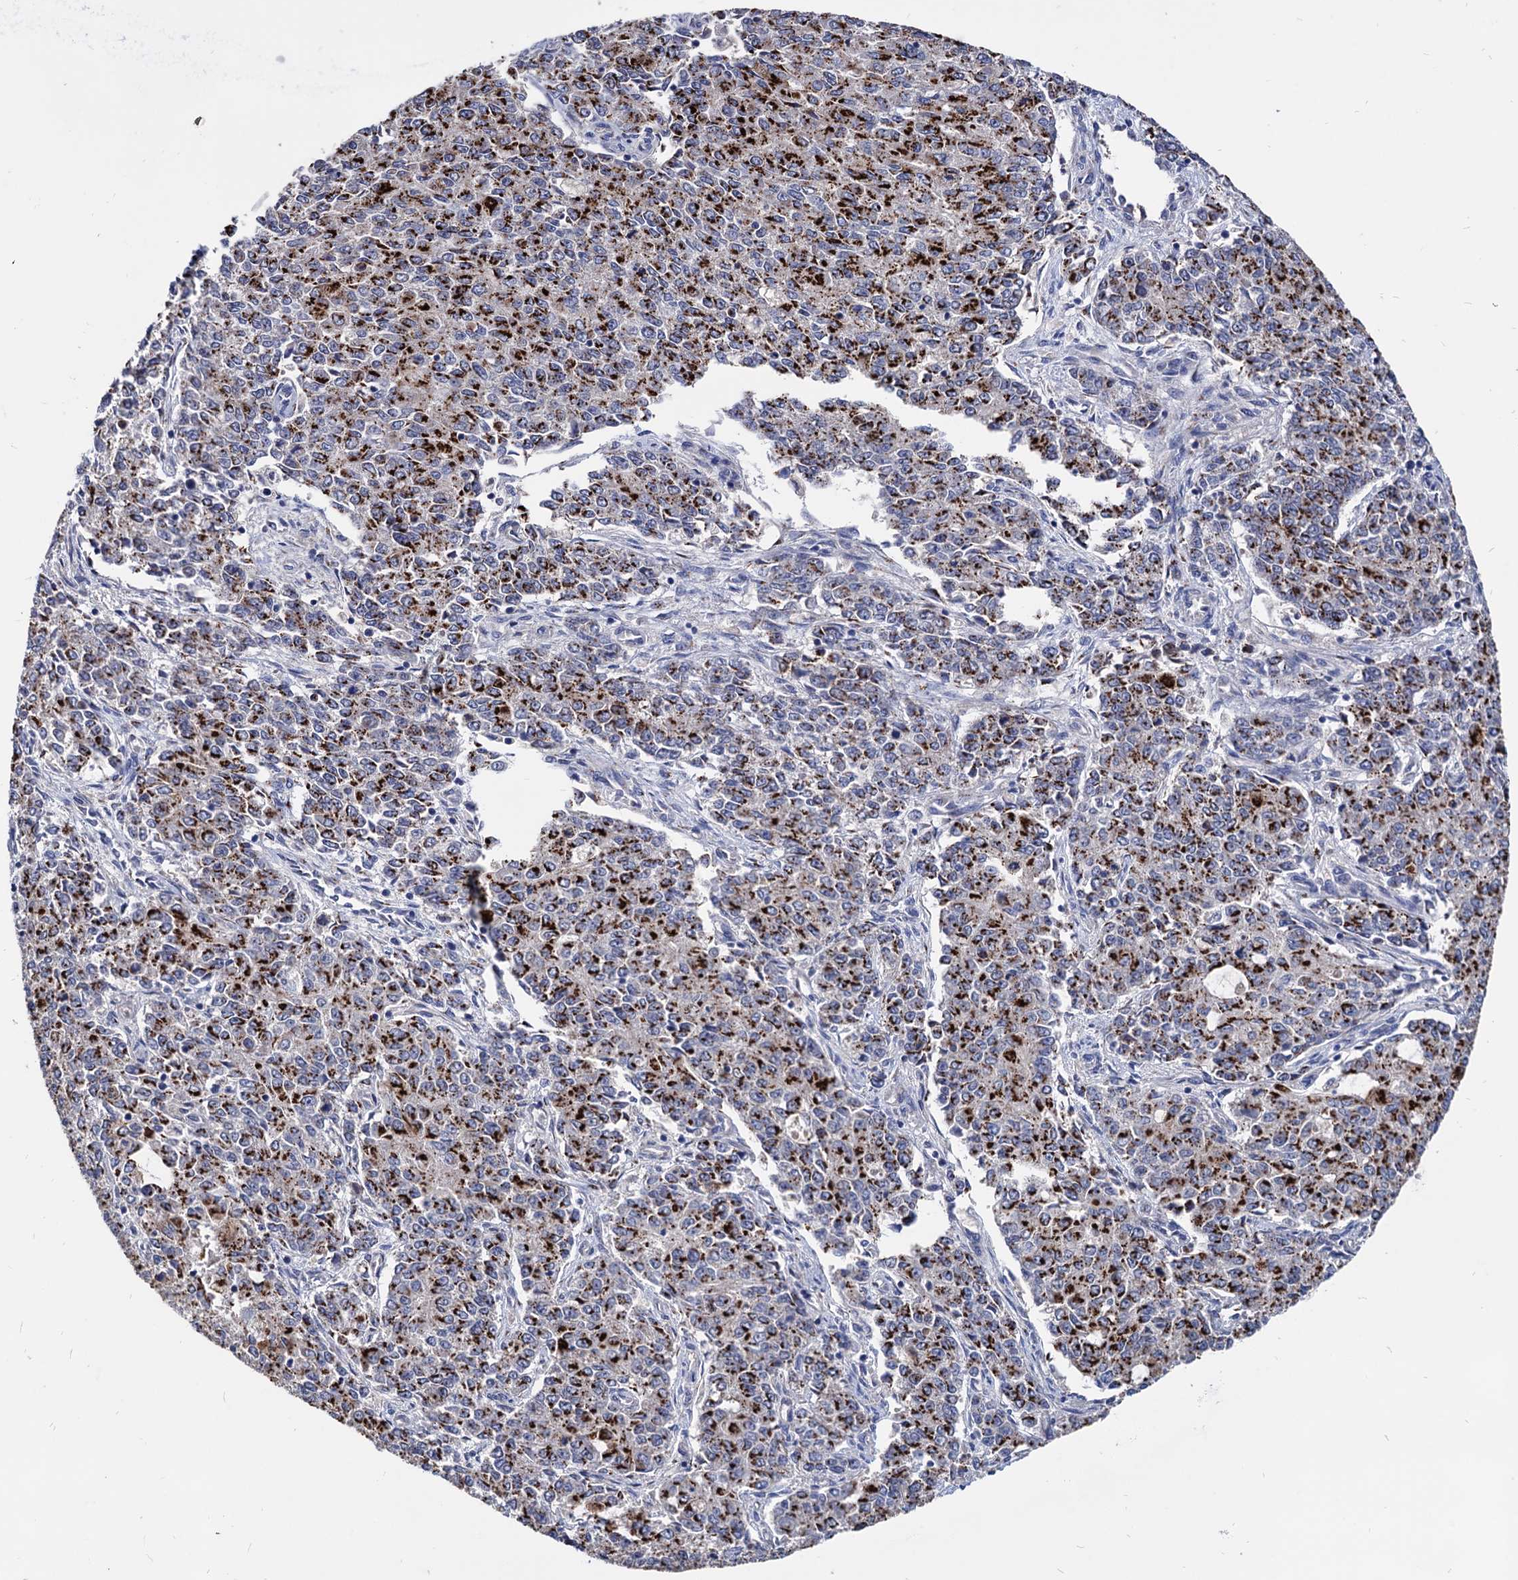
{"staining": {"intensity": "strong", "quantity": ">75%", "location": "cytoplasmic/membranous"}, "tissue": "endometrial cancer", "cell_type": "Tumor cells", "image_type": "cancer", "snomed": [{"axis": "morphology", "description": "Adenocarcinoma, NOS"}, {"axis": "topography", "description": "Endometrium"}], "caption": "IHC of human endometrial cancer (adenocarcinoma) demonstrates high levels of strong cytoplasmic/membranous positivity in about >75% of tumor cells.", "gene": "ESD", "patient": {"sex": "female", "age": 50}}